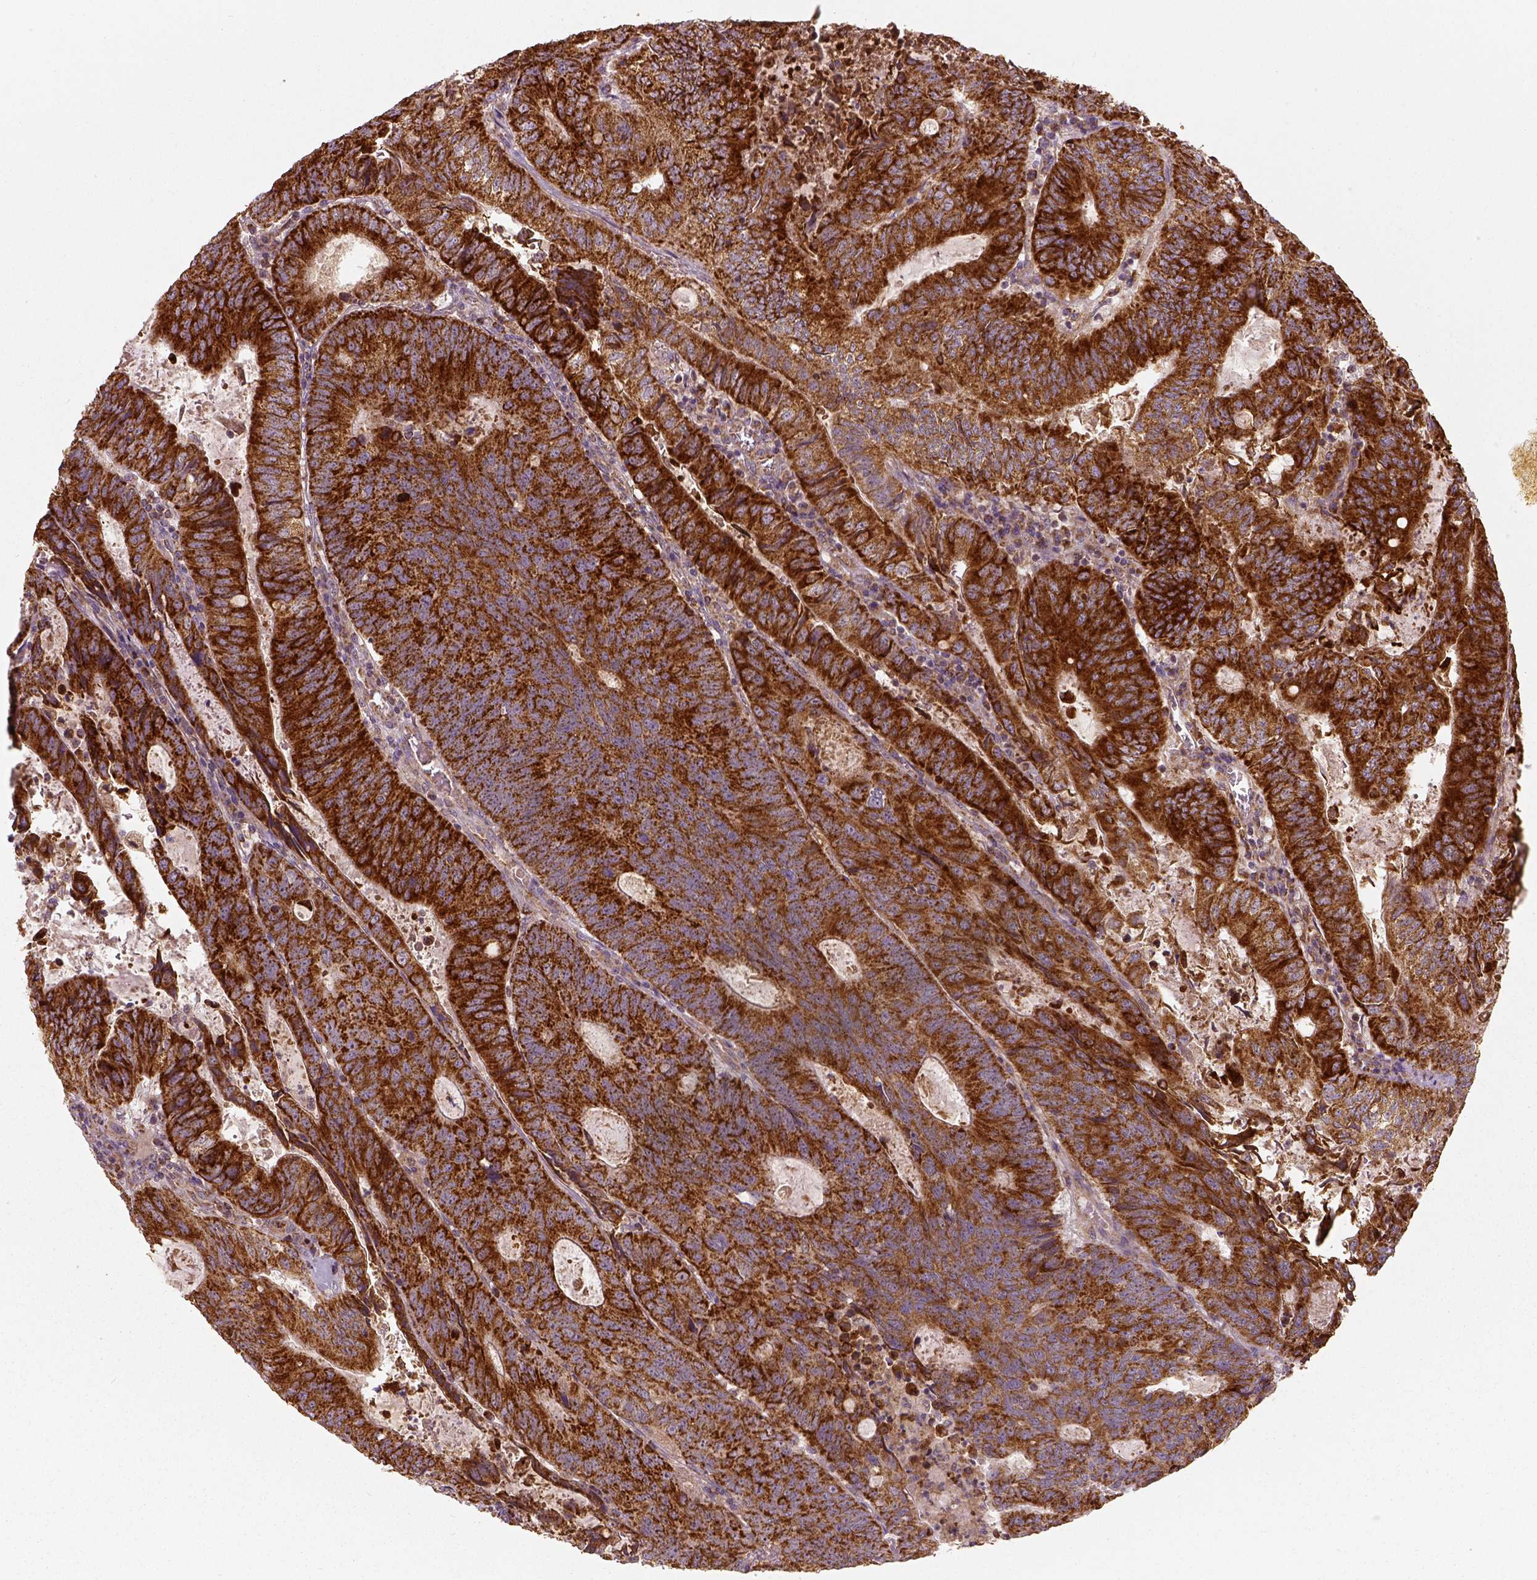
{"staining": {"intensity": "strong", "quantity": ">75%", "location": "cytoplasmic/membranous"}, "tissue": "colorectal cancer", "cell_type": "Tumor cells", "image_type": "cancer", "snomed": [{"axis": "morphology", "description": "Adenocarcinoma, NOS"}, {"axis": "topography", "description": "Colon"}], "caption": "A high amount of strong cytoplasmic/membranous expression is seen in about >75% of tumor cells in colorectal cancer (adenocarcinoma) tissue.", "gene": "PGAM5", "patient": {"sex": "male", "age": 67}}